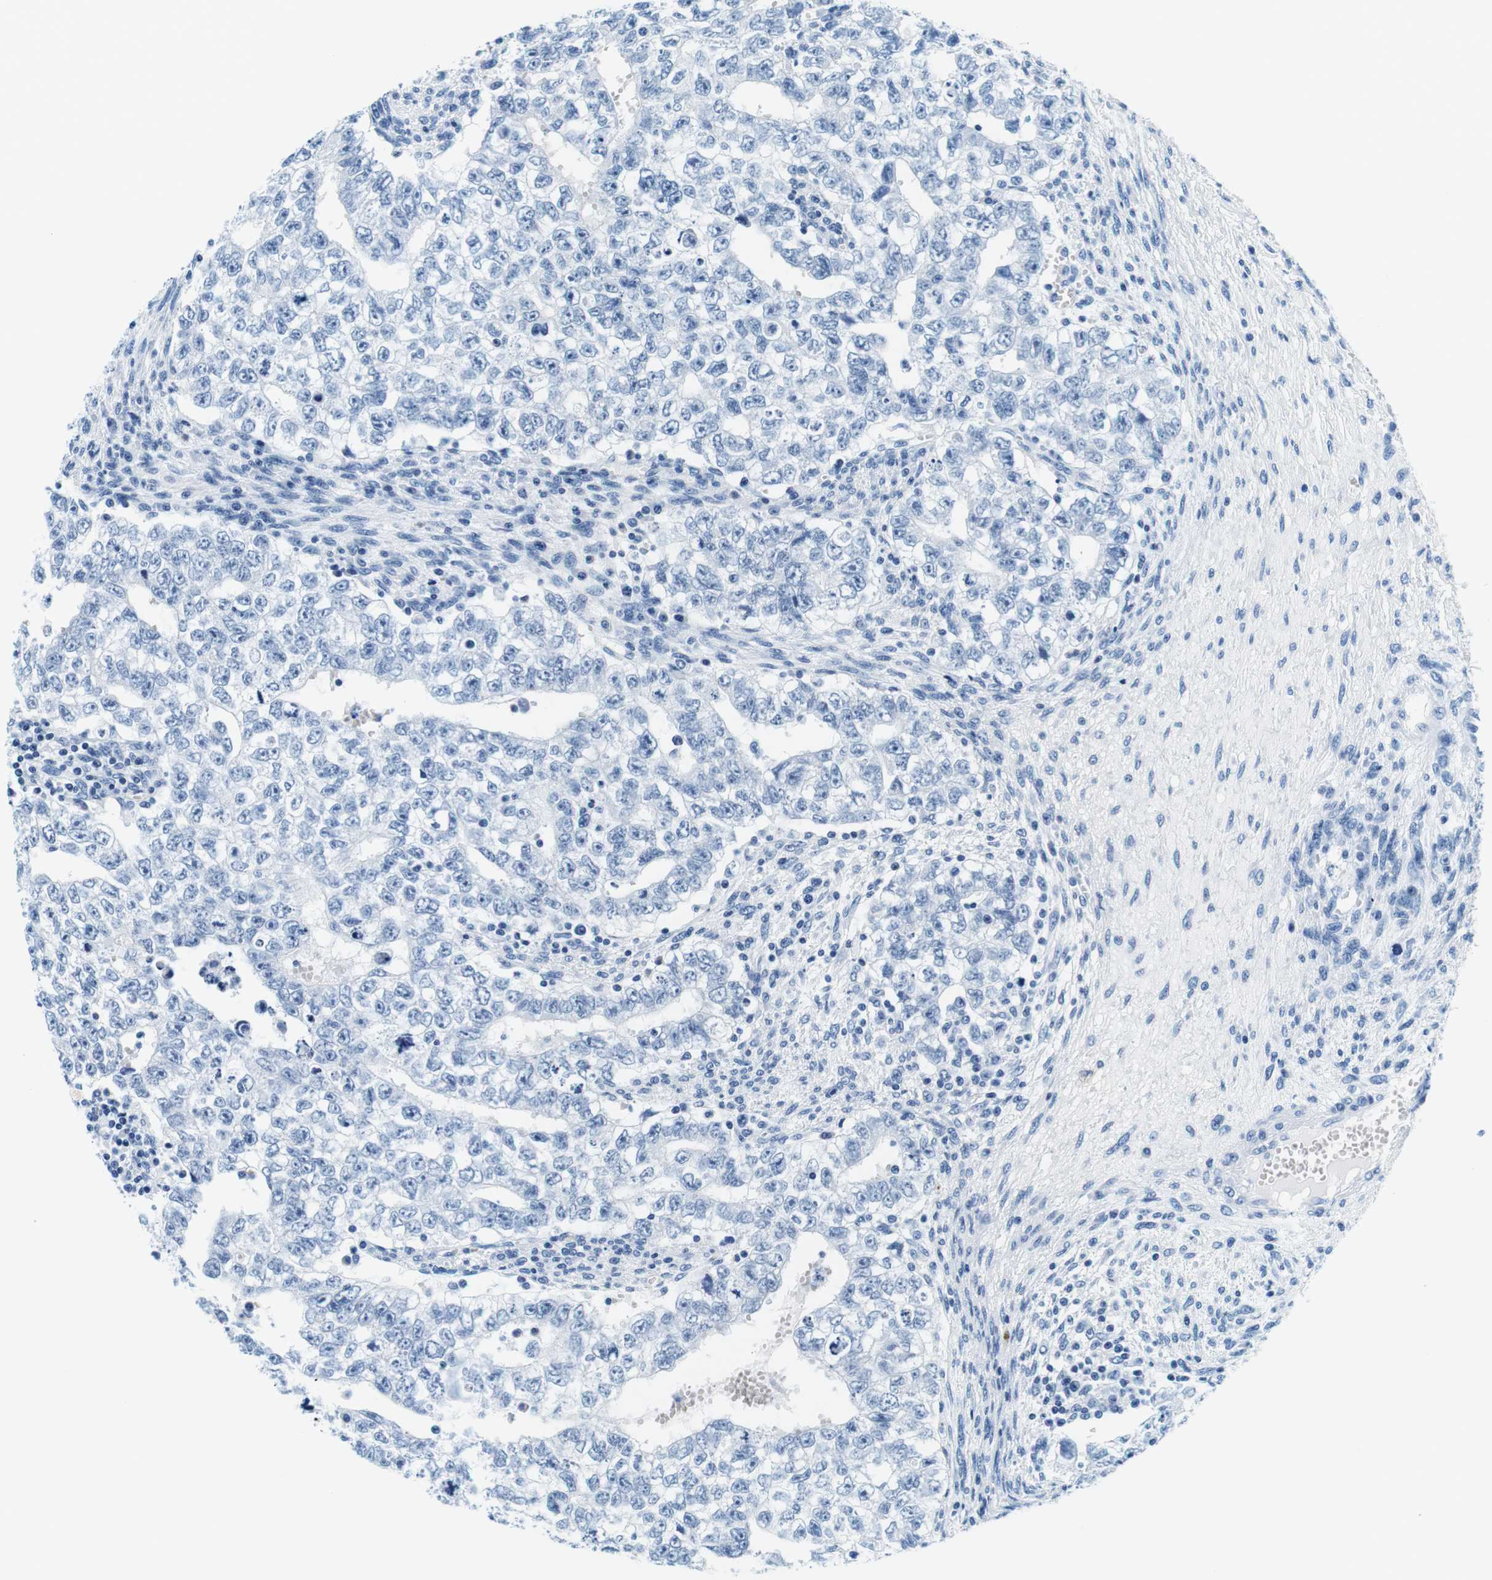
{"staining": {"intensity": "negative", "quantity": "none", "location": "none"}, "tissue": "testis cancer", "cell_type": "Tumor cells", "image_type": "cancer", "snomed": [{"axis": "morphology", "description": "Seminoma, NOS"}, {"axis": "morphology", "description": "Carcinoma, Embryonal, NOS"}, {"axis": "topography", "description": "Testis"}], "caption": "Testis cancer stained for a protein using immunohistochemistry exhibits no staining tumor cells.", "gene": "ELANE", "patient": {"sex": "male", "age": 38}}